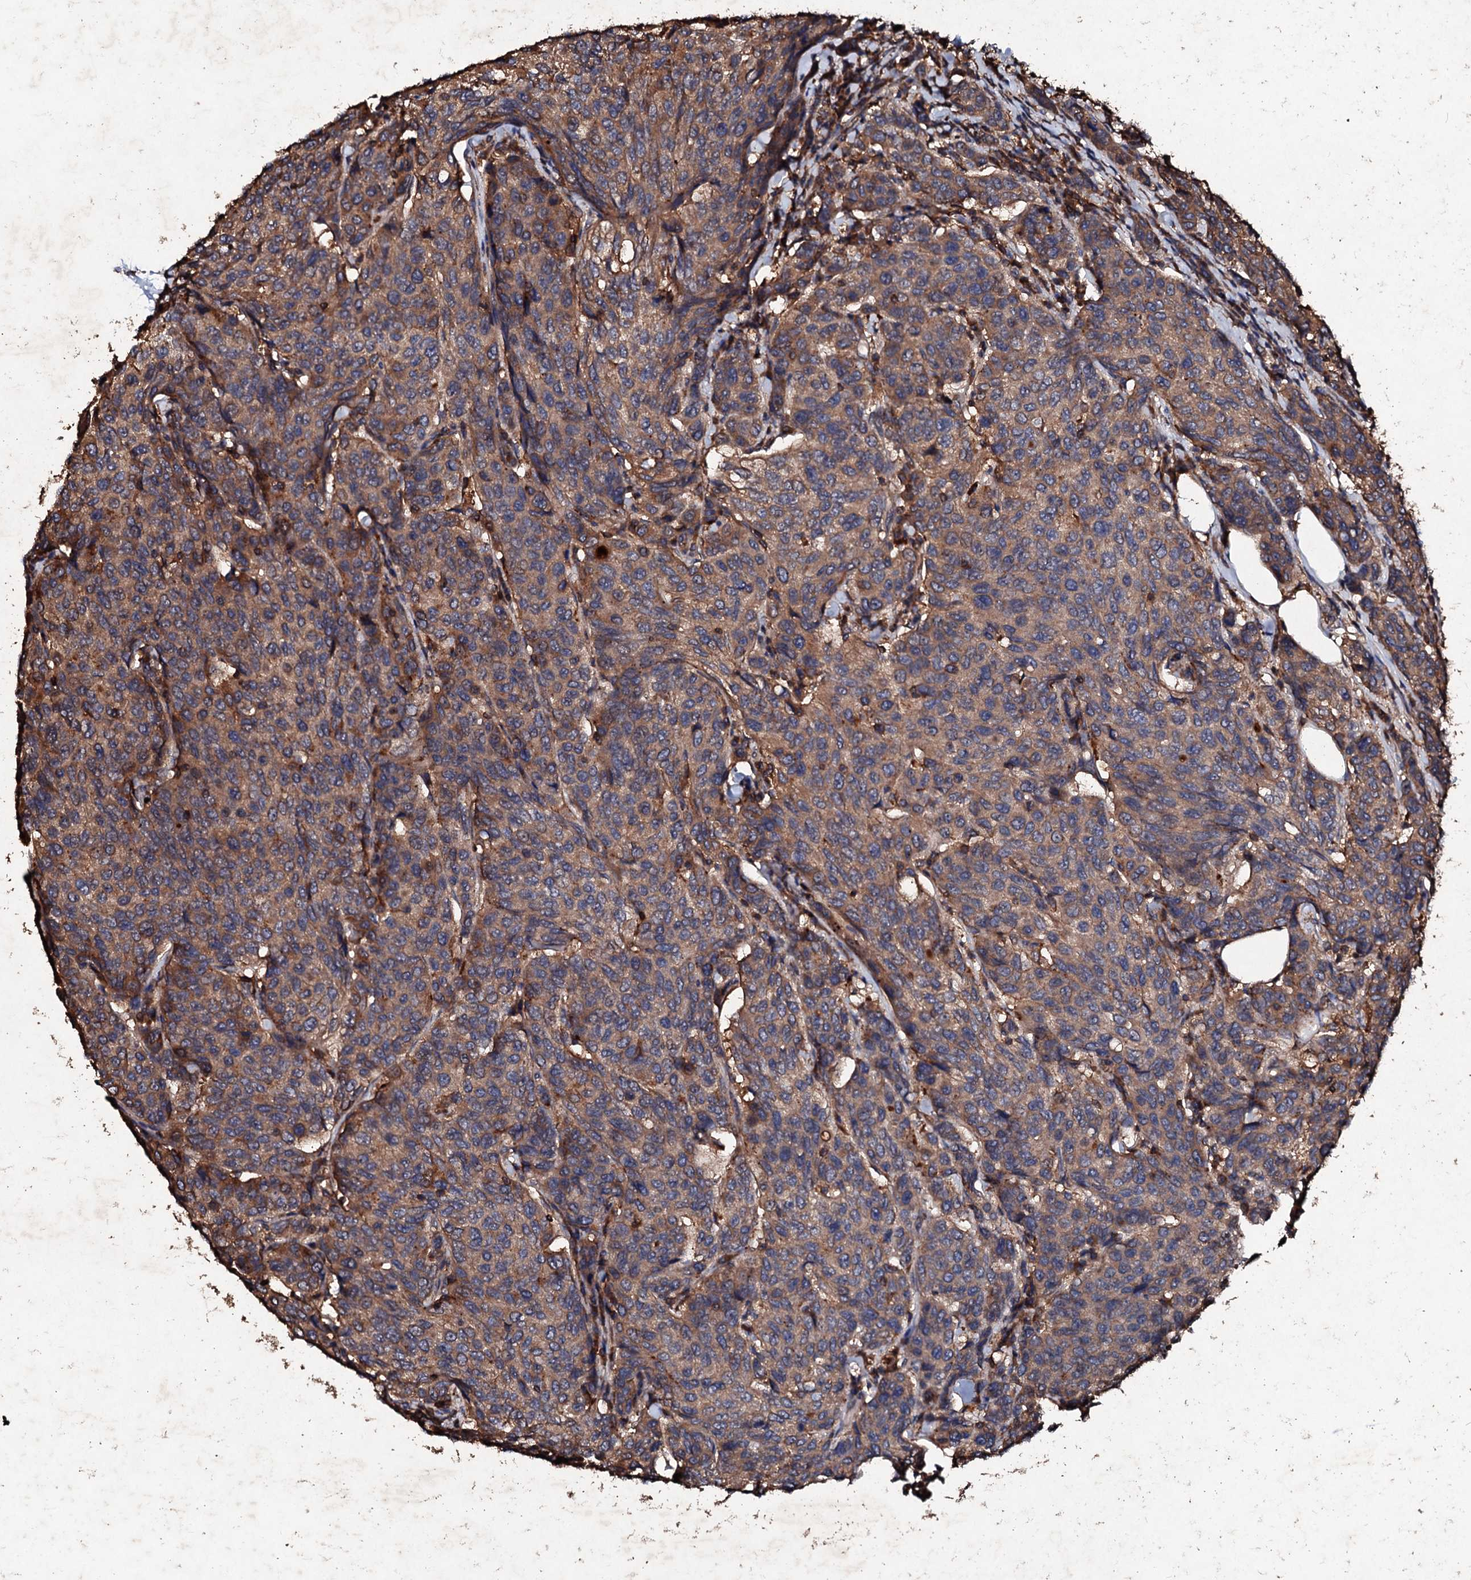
{"staining": {"intensity": "moderate", "quantity": "25%-75%", "location": "cytoplasmic/membranous"}, "tissue": "breast cancer", "cell_type": "Tumor cells", "image_type": "cancer", "snomed": [{"axis": "morphology", "description": "Duct carcinoma"}, {"axis": "topography", "description": "Breast"}], "caption": "Immunohistochemistry (IHC) micrograph of breast invasive ductal carcinoma stained for a protein (brown), which displays medium levels of moderate cytoplasmic/membranous expression in about 25%-75% of tumor cells.", "gene": "KERA", "patient": {"sex": "female", "age": 55}}